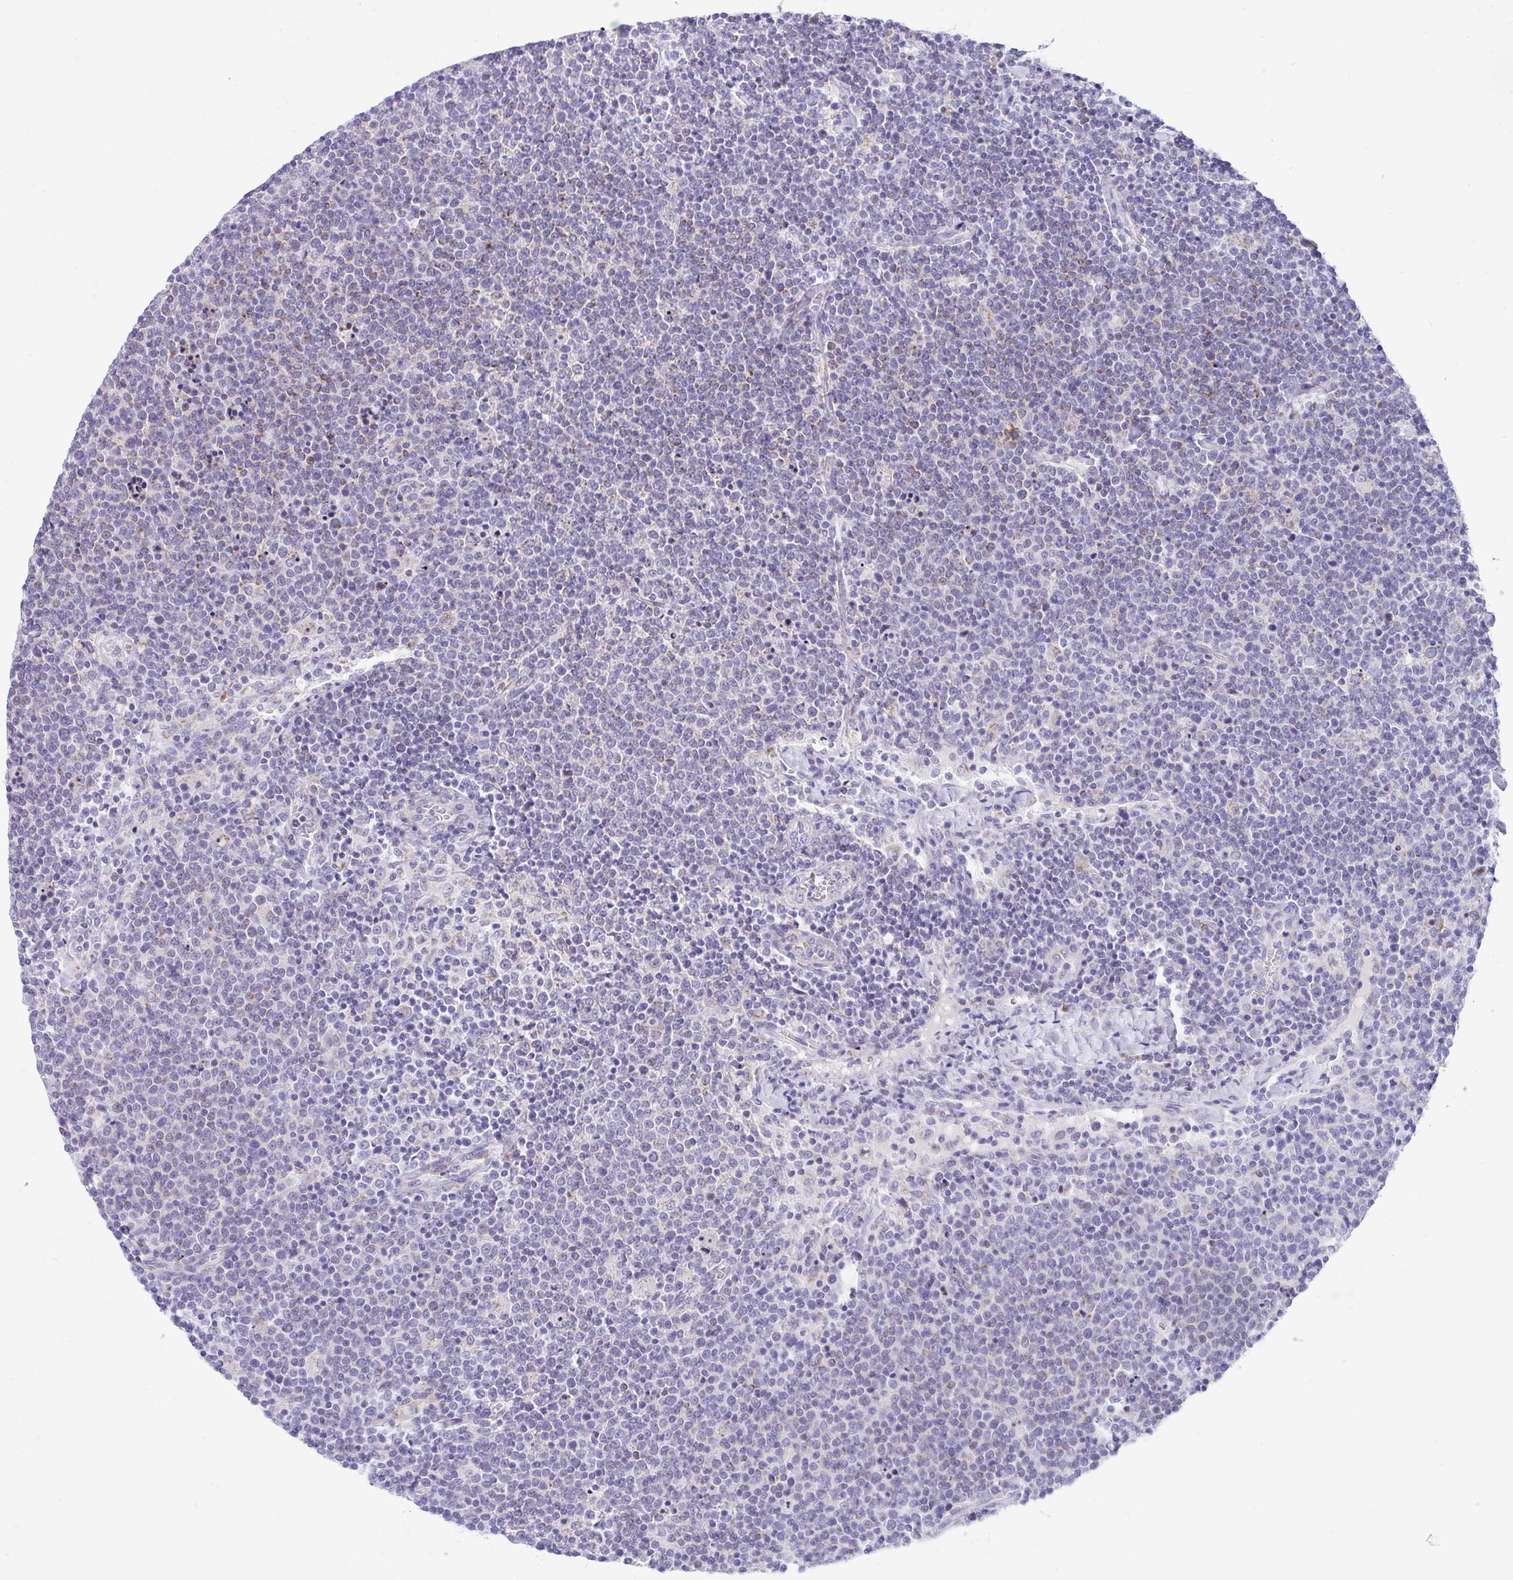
{"staining": {"intensity": "negative", "quantity": "none", "location": "none"}, "tissue": "lymphoma", "cell_type": "Tumor cells", "image_type": "cancer", "snomed": [{"axis": "morphology", "description": "Malignant lymphoma, non-Hodgkin's type, High grade"}, {"axis": "topography", "description": "Lymph node"}], "caption": "This is an immunohistochemistry photomicrograph of human malignant lymphoma, non-Hodgkin's type (high-grade). There is no staining in tumor cells.", "gene": "DTX3", "patient": {"sex": "male", "age": 61}}